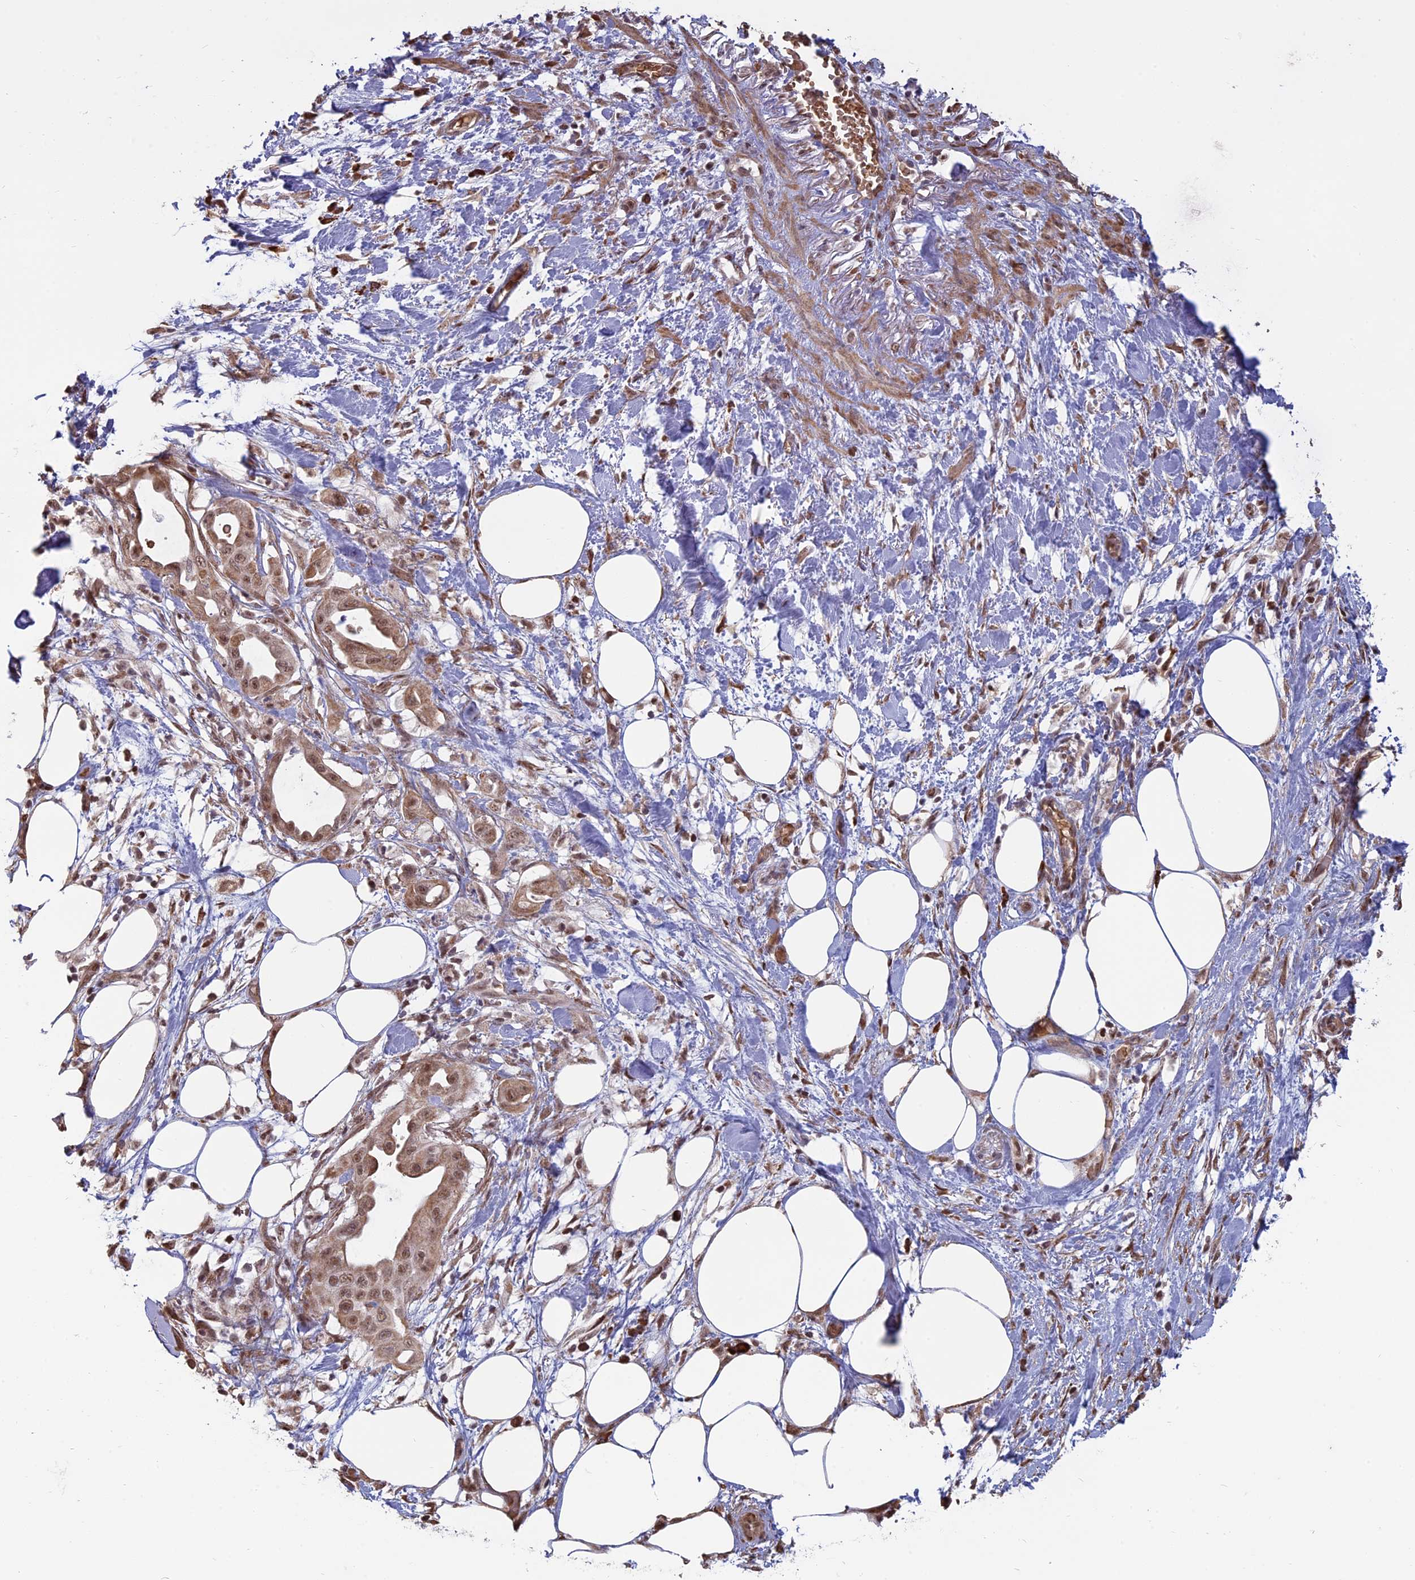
{"staining": {"intensity": "moderate", "quantity": ">75%", "location": "nuclear"}, "tissue": "pancreatic cancer", "cell_type": "Tumor cells", "image_type": "cancer", "snomed": [{"axis": "morphology", "description": "Adenocarcinoma, NOS"}, {"axis": "topography", "description": "Pancreas"}], "caption": "The histopathology image shows a brown stain indicating the presence of a protein in the nuclear of tumor cells in pancreatic adenocarcinoma.", "gene": "MFAP1", "patient": {"sex": "male", "age": 68}}